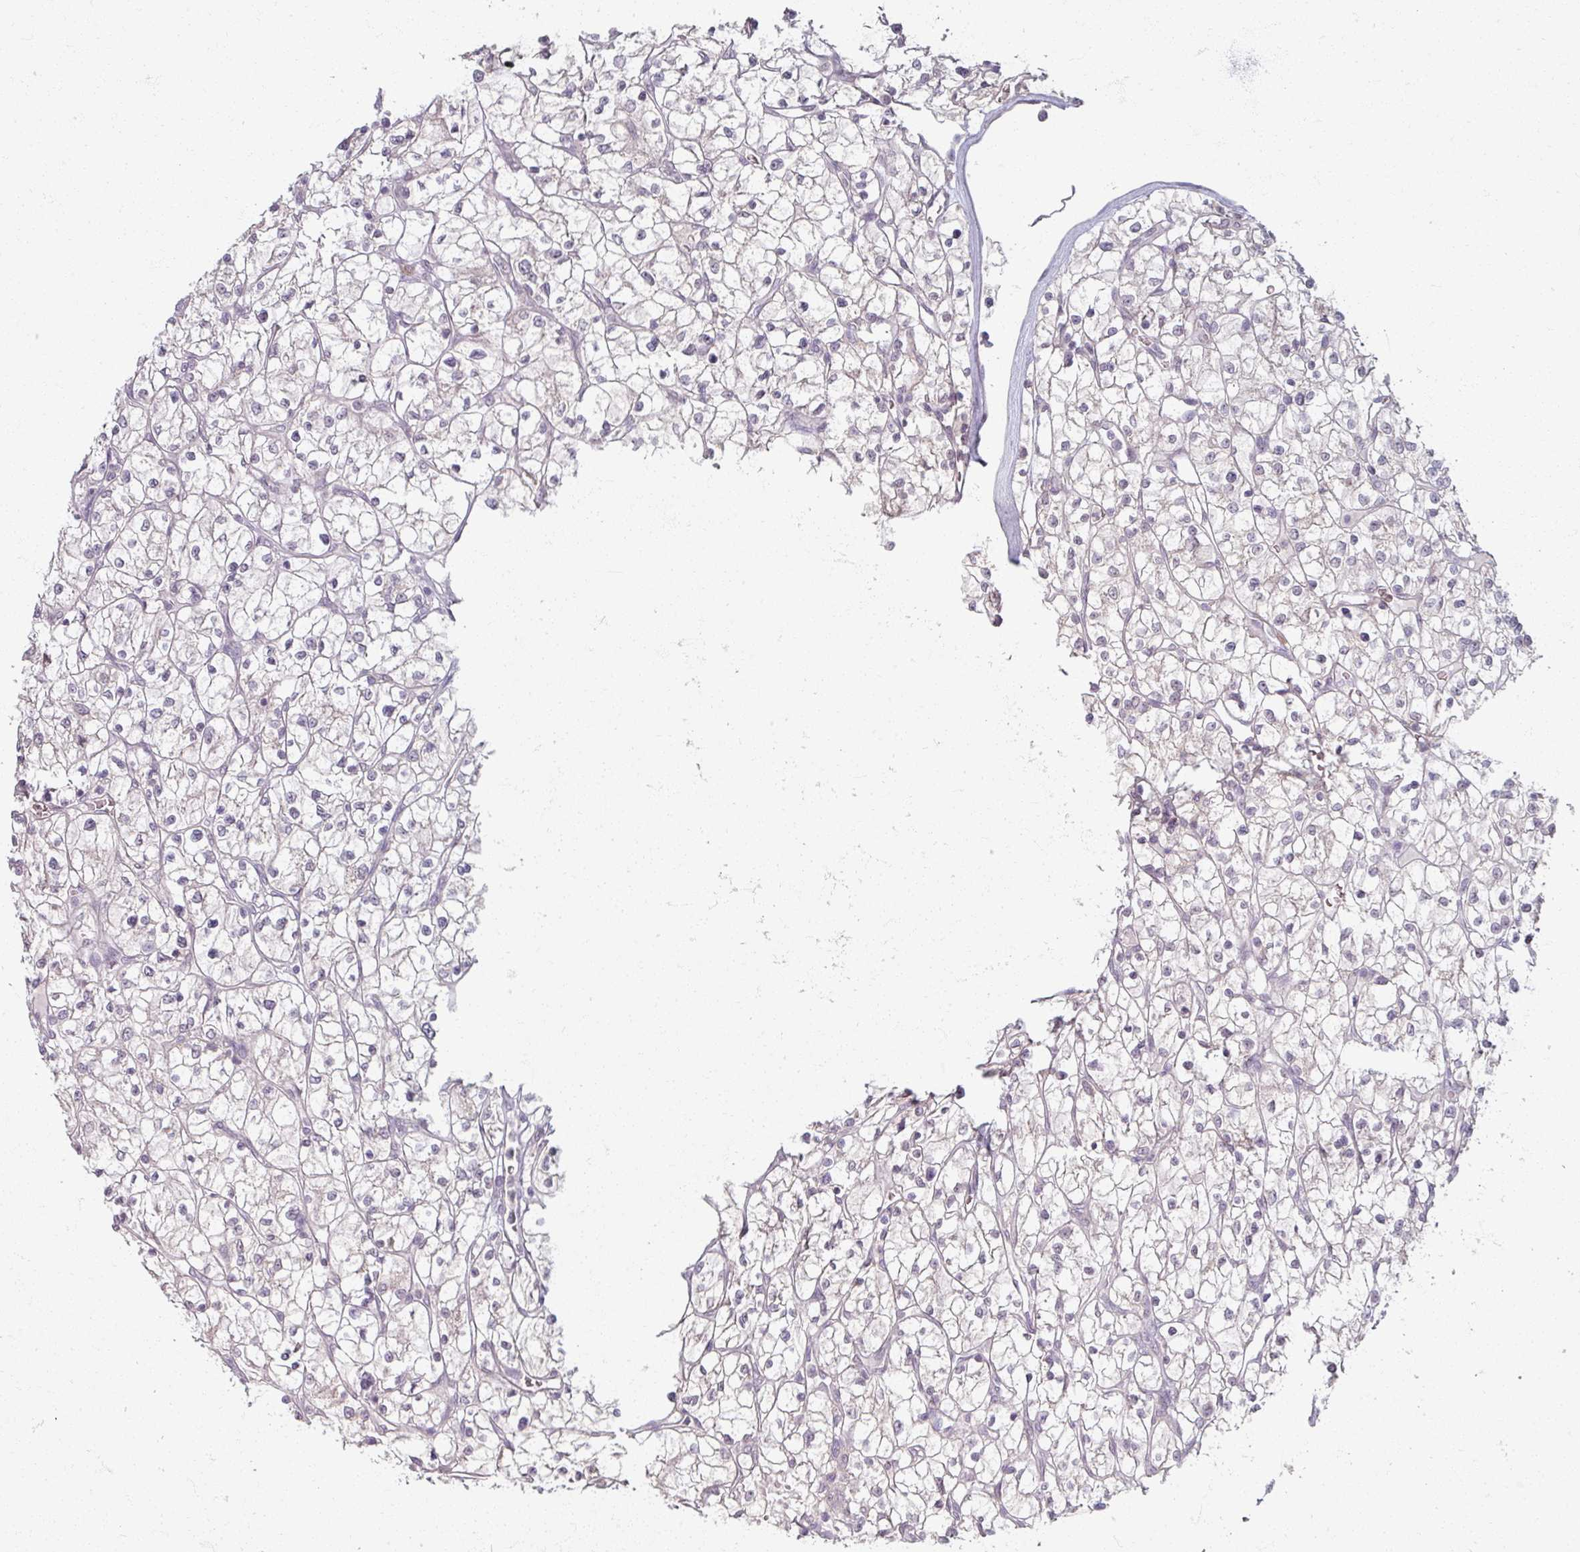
{"staining": {"intensity": "negative", "quantity": "none", "location": "none"}, "tissue": "renal cancer", "cell_type": "Tumor cells", "image_type": "cancer", "snomed": [{"axis": "morphology", "description": "Adenocarcinoma, NOS"}, {"axis": "topography", "description": "Kidney"}], "caption": "DAB immunohistochemical staining of renal cancer (adenocarcinoma) displays no significant expression in tumor cells.", "gene": "SOX11", "patient": {"sex": "female", "age": 64}}